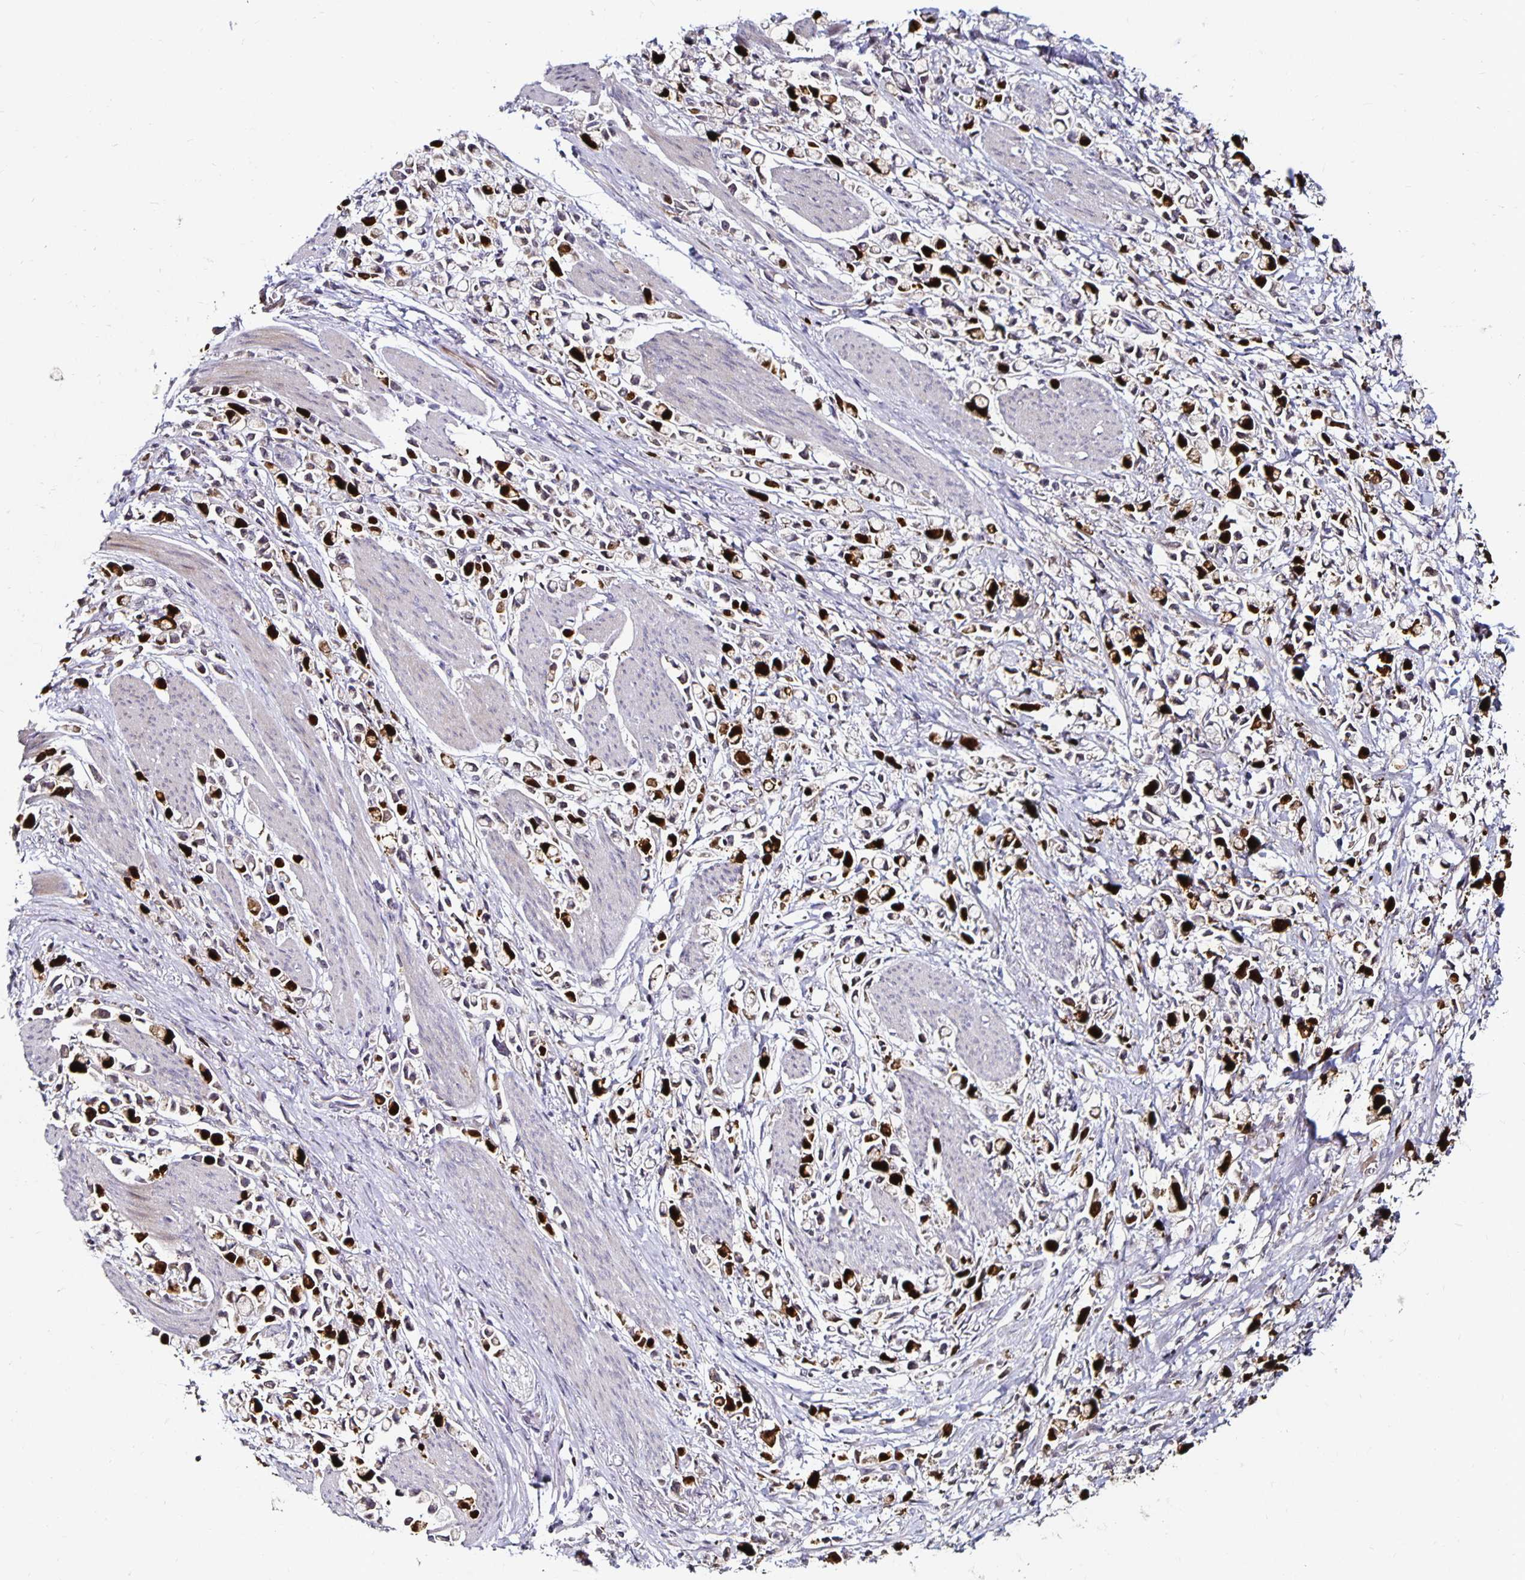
{"staining": {"intensity": "strong", "quantity": "25%-75%", "location": "nuclear"}, "tissue": "stomach cancer", "cell_type": "Tumor cells", "image_type": "cancer", "snomed": [{"axis": "morphology", "description": "Adenocarcinoma, NOS"}, {"axis": "topography", "description": "Stomach"}], "caption": "This is an image of immunohistochemistry (IHC) staining of stomach adenocarcinoma, which shows strong positivity in the nuclear of tumor cells.", "gene": "ANLN", "patient": {"sex": "female", "age": 81}}